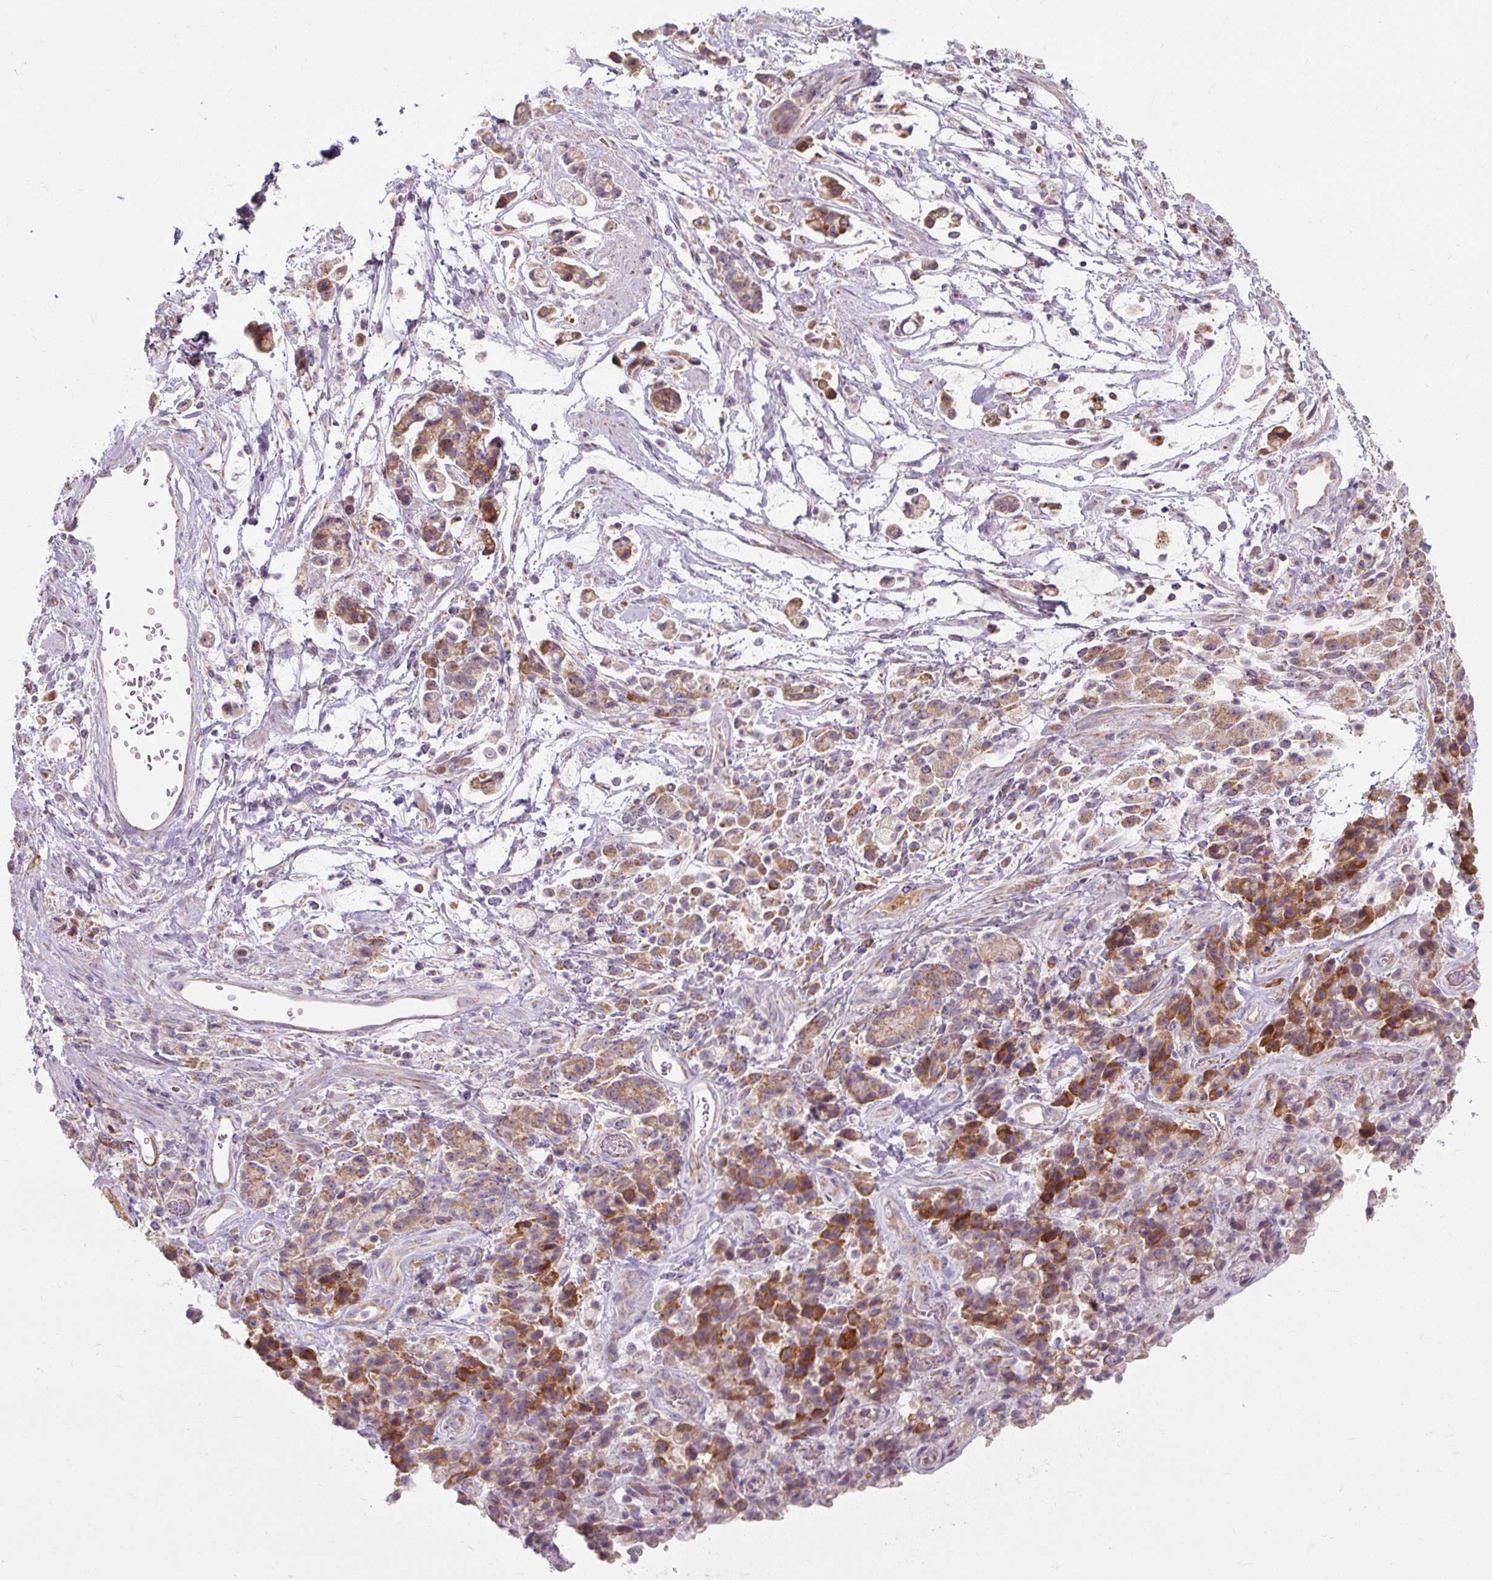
{"staining": {"intensity": "moderate", "quantity": ">75%", "location": "cytoplasmic/membranous"}, "tissue": "stomach cancer", "cell_type": "Tumor cells", "image_type": "cancer", "snomed": [{"axis": "morphology", "description": "Adenocarcinoma, NOS"}, {"axis": "topography", "description": "Stomach"}], "caption": "Immunohistochemical staining of adenocarcinoma (stomach) demonstrates medium levels of moderate cytoplasmic/membranous staining in about >75% of tumor cells.", "gene": "TSEN54", "patient": {"sex": "female", "age": 60}}